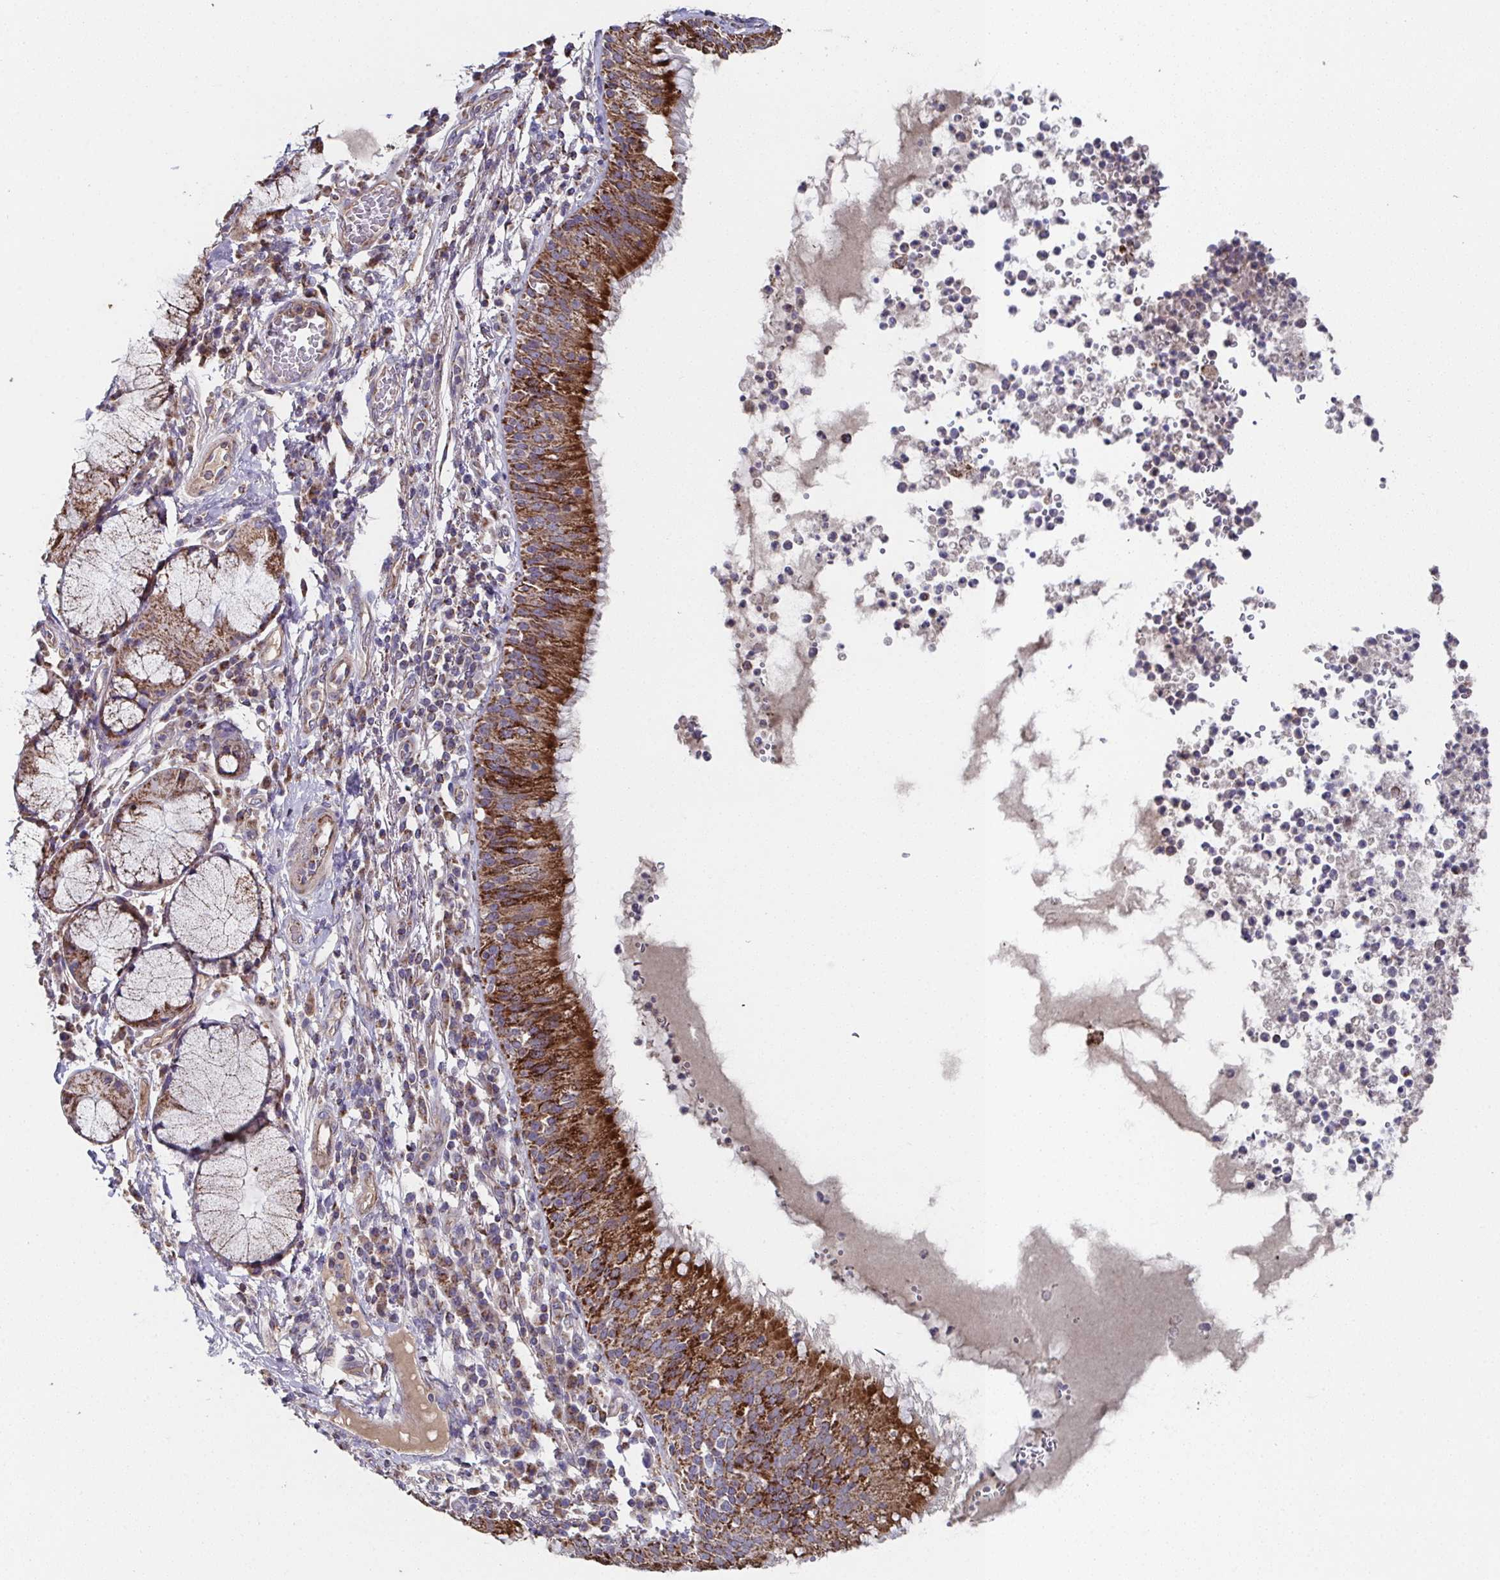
{"staining": {"intensity": "moderate", "quantity": ">75%", "location": "cytoplasmic/membranous"}, "tissue": "bronchus", "cell_type": "Respiratory epithelial cells", "image_type": "normal", "snomed": [{"axis": "morphology", "description": "Normal tissue, NOS"}, {"axis": "topography", "description": "Cartilage tissue"}, {"axis": "topography", "description": "Bronchus"}], "caption": "Immunohistochemistry micrograph of unremarkable bronchus stained for a protein (brown), which exhibits medium levels of moderate cytoplasmic/membranous staining in about >75% of respiratory epithelial cells.", "gene": "MT", "patient": {"sex": "male", "age": 56}}